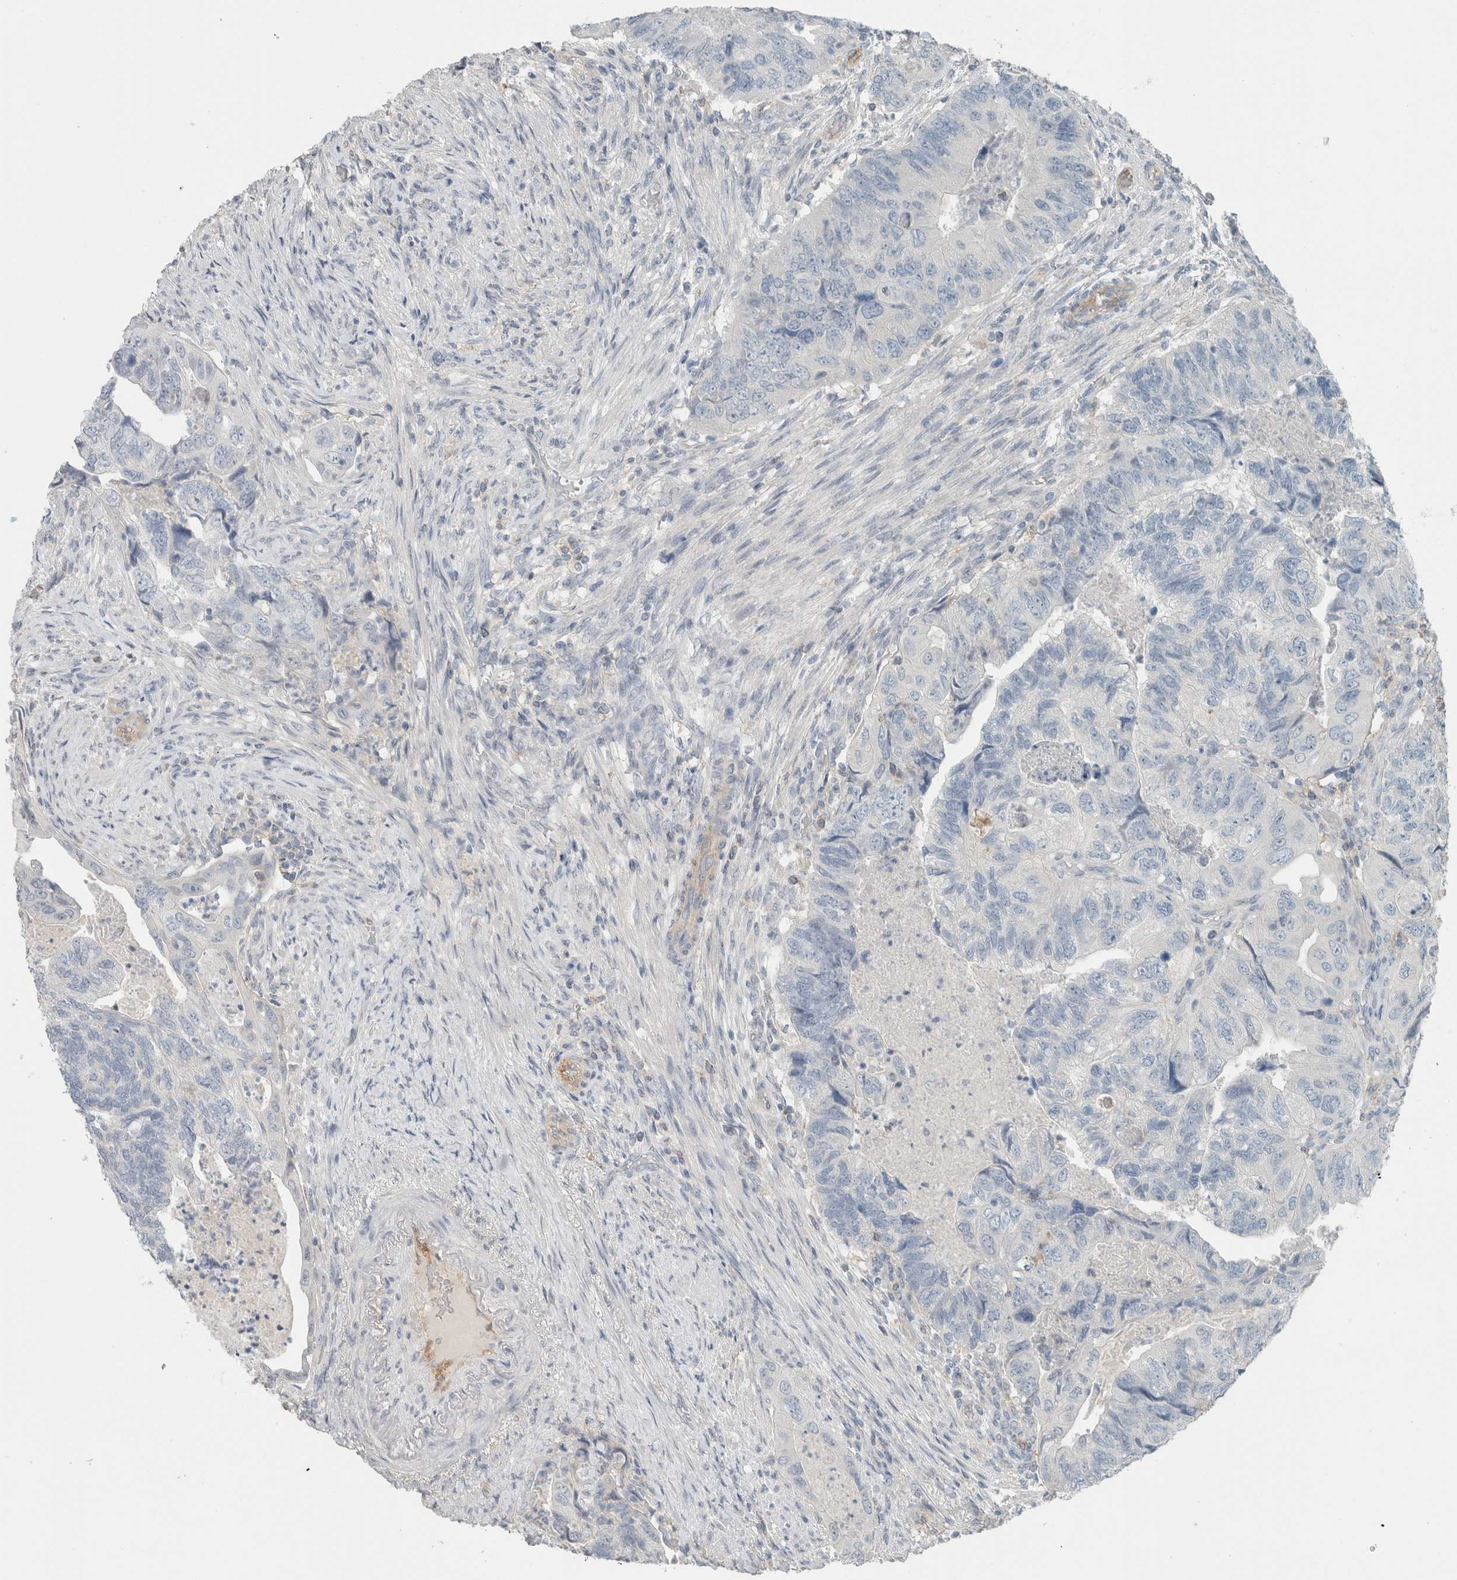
{"staining": {"intensity": "negative", "quantity": "none", "location": "none"}, "tissue": "colorectal cancer", "cell_type": "Tumor cells", "image_type": "cancer", "snomed": [{"axis": "morphology", "description": "Adenocarcinoma, NOS"}, {"axis": "topography", "description": "Rectum"}], "caption": "This is an immunohistochemistry (IHC) micrograph of human colorectal adenocarcinoma. There is no staining in tumor cells.", "gene": "SCIN", "patient": {"sex": "male", "age": 63}}